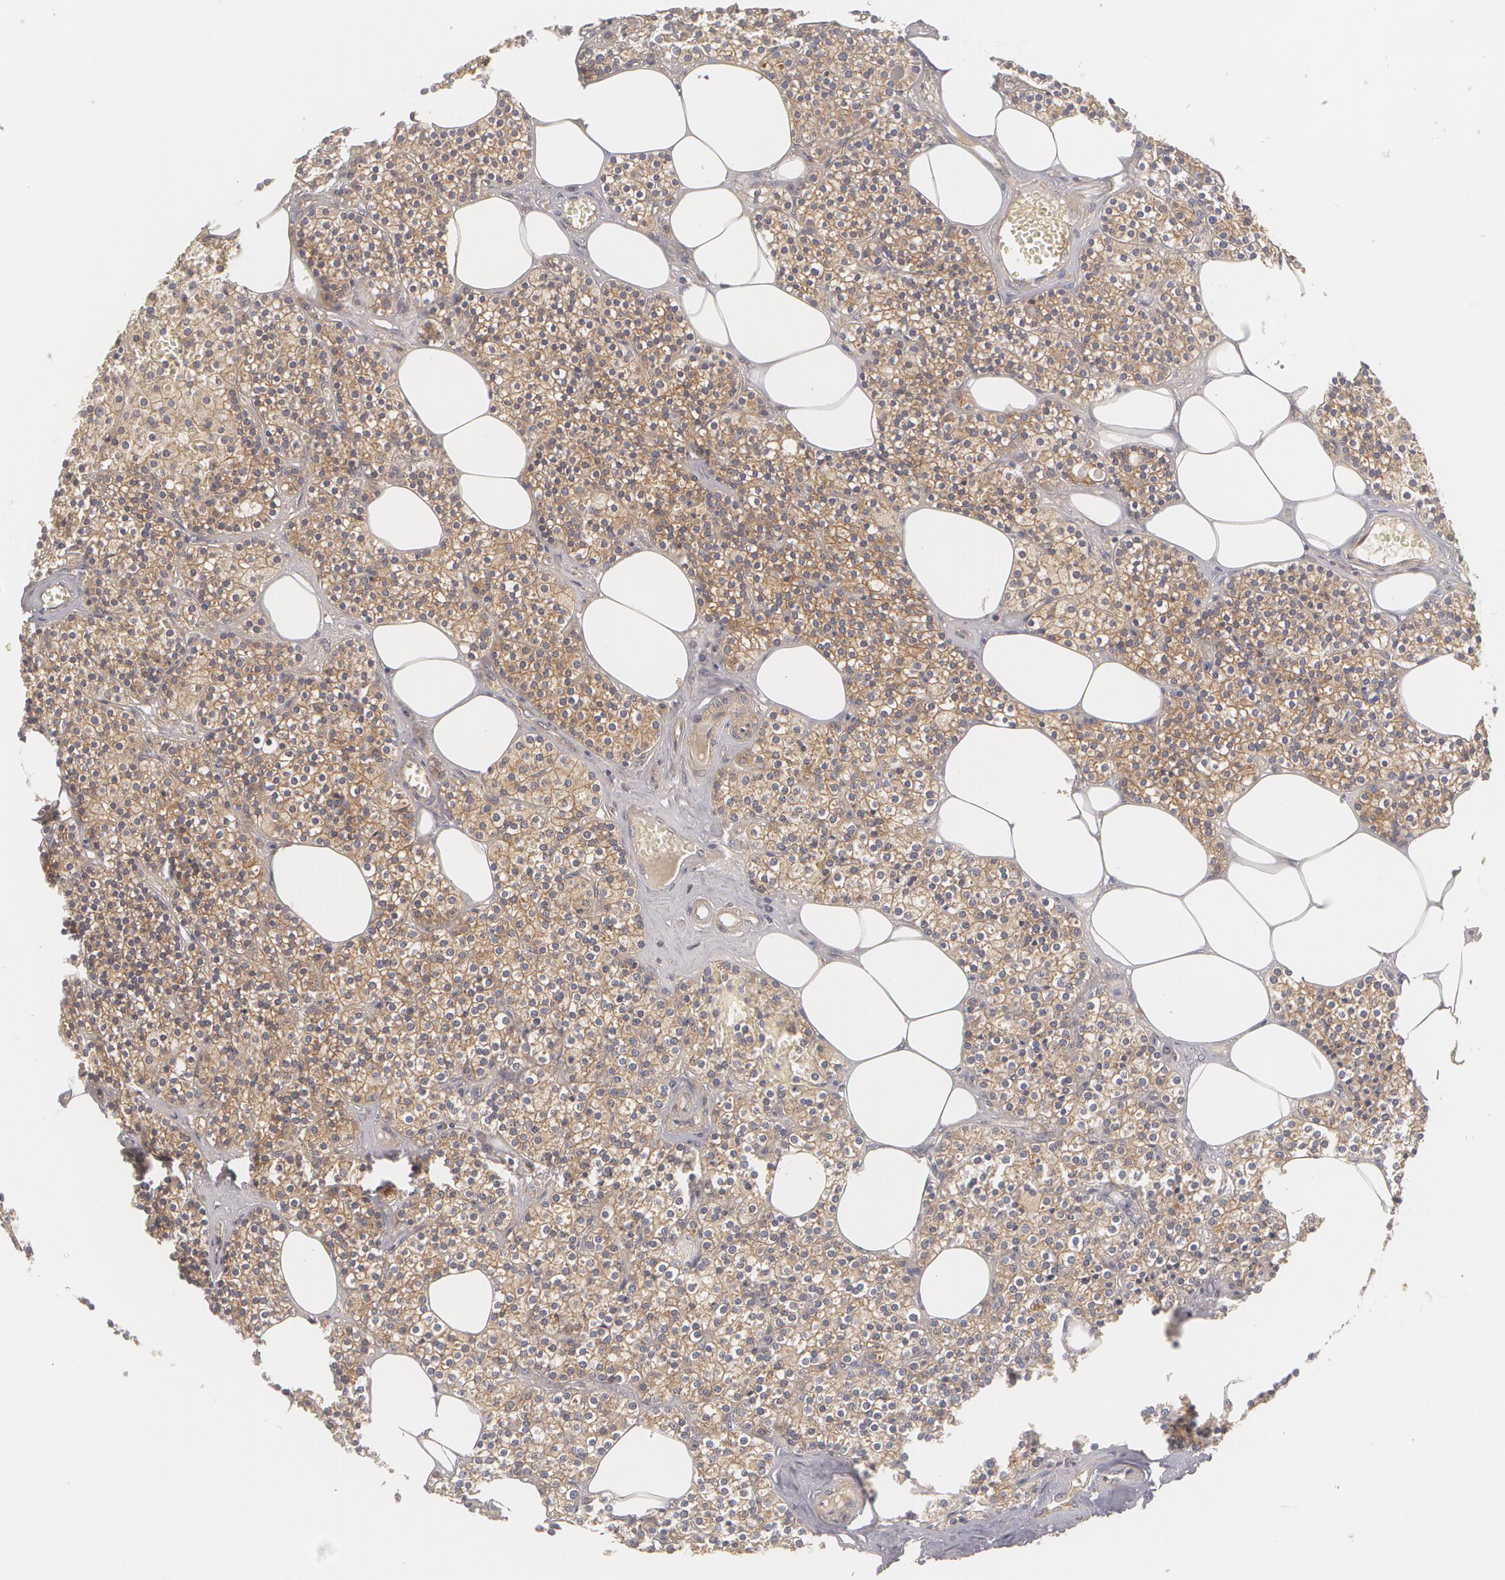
{"staining": {"intensity": "moderate", "quantity": ">75%", "location": "cytoplasmic/membranous"}, "tissue": "parathyroid gland", "cell_type": "Glandular cells", "image_type": "normal", "snomed": [{"axis": "morphology", "description": "Normal tissue, NOS"}, {"axis": "topography", "description": "Parathyroid gland"}], "caption": "This is a micrograph of immunohistochemistry (IHC) staining of normal parathyroid gland, which shows moderate positivity in the cytoplasmic/membranous of glandular cells.", "gene": "CASK", "patient": {"sex": "male", "age": 51}}